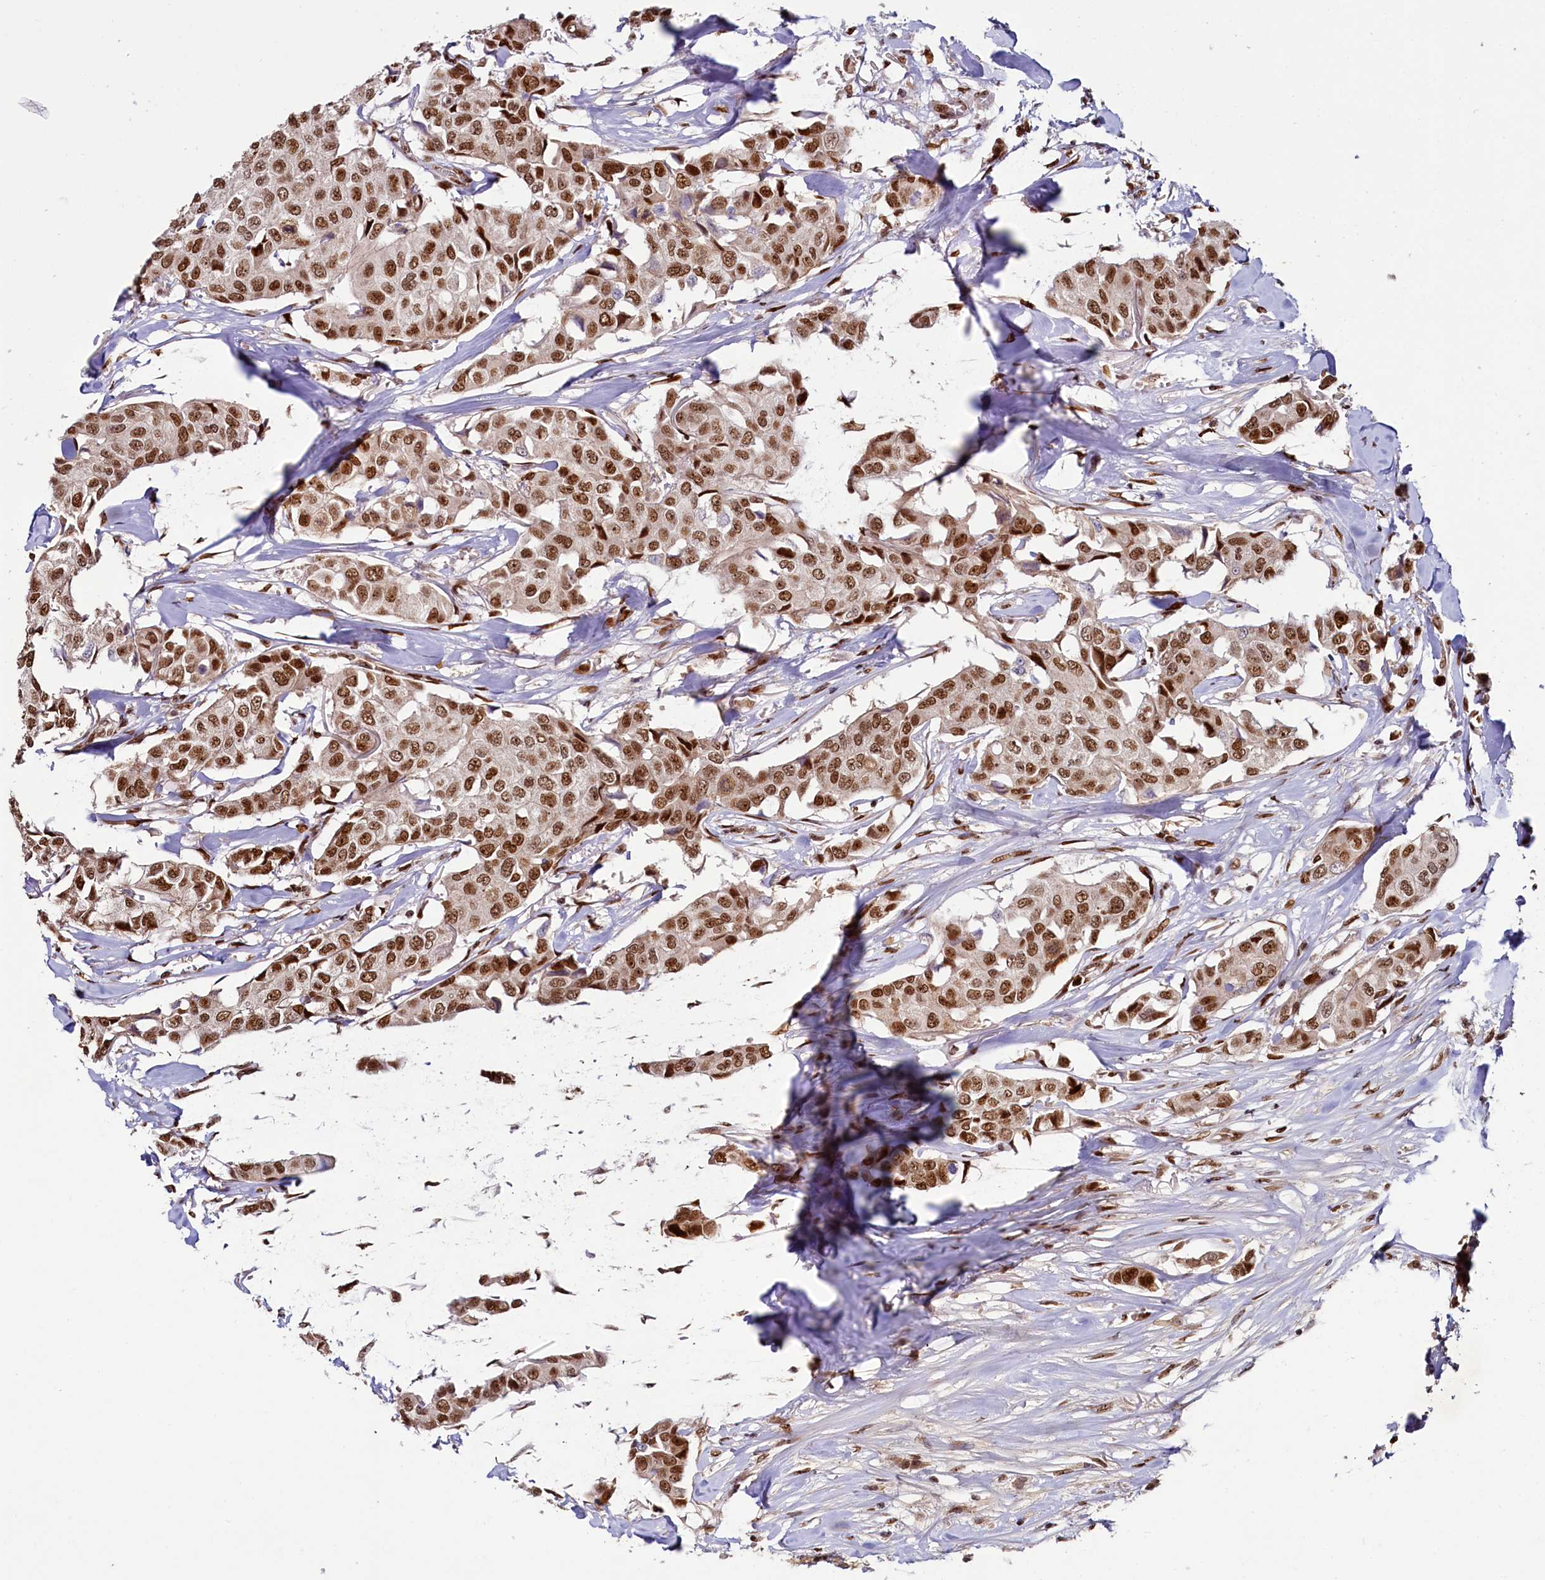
{"staining": {"intensity": "moderate", "quantity": ">75%", "location": "nuclear"}, "tissue": "breast cancer", "cell_type": "Tumor cells", "image_type": "cancer", "snomed": [{"axis": "morphology", "description": "Duct carcinoma"}, {"axis": "topography", "description": "Breast"}], "caption": "Immunohistochemistry (IHC) photomicrograph of neoplastic tissue: breast cancer stained using immunohistochemistry (IHC) demonstrates medium levels of moderate protein expression localized specifically in the nuclear of tumor cells, appearing as a nuclear brown color.", "gene": "TCOF1", "patient": {"sex": "female", "age": 80}}